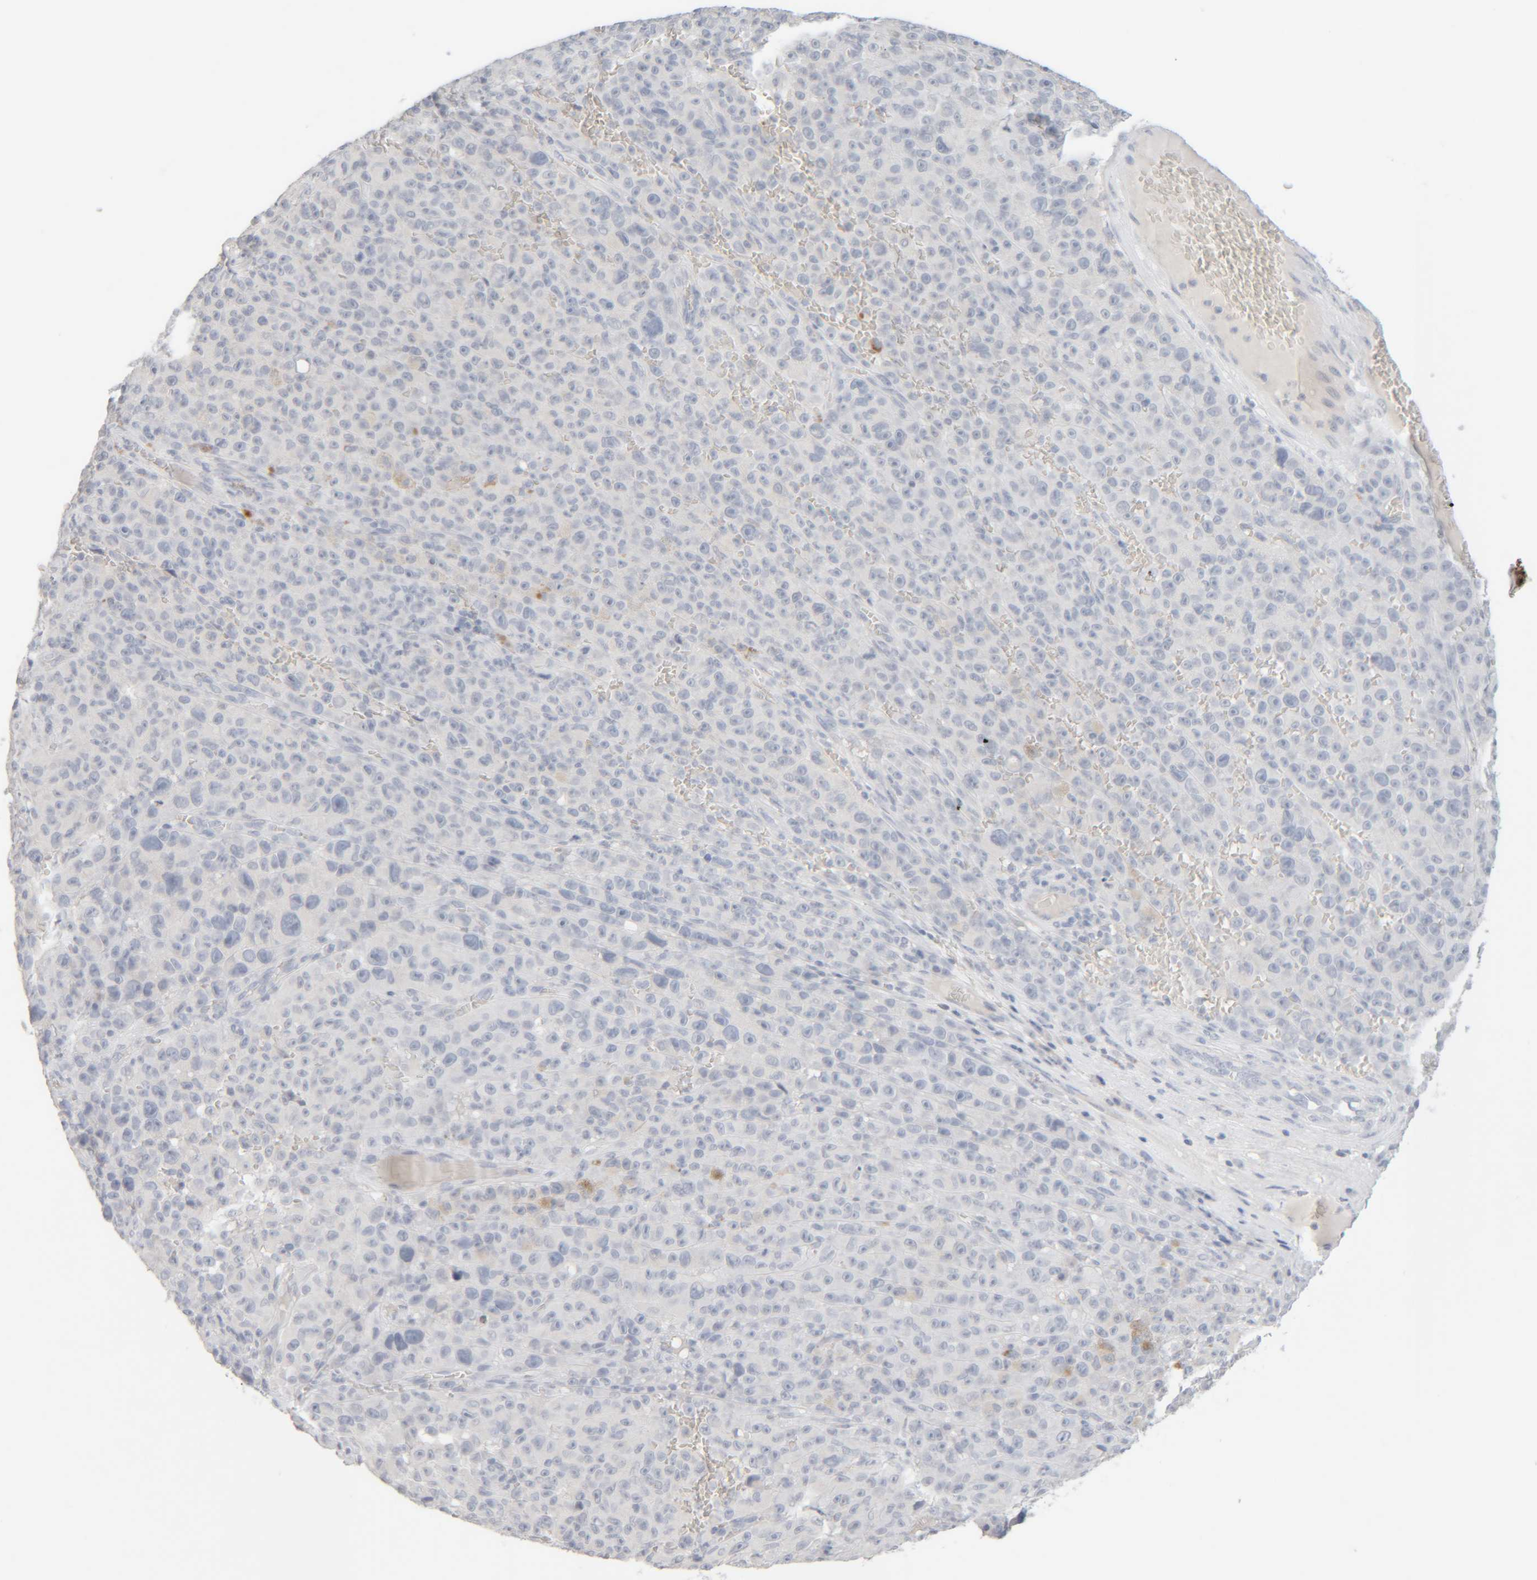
{"staining": {"intensity": "negative", "quantity": "none", "location": "none"}, "tissue": "melanoma", "cell_type": "Tumor cells", "image_type": "cancer", "snomed": [{"axis": "morphology", "description": "Malignant melanoma, NOS"}, {"axis": "topography", "description": "Skin"}], "caption": "Tumor cells are negative for brown protein staining in melanoma.", "gene": "RIDA", "patient": {"sex": "female", "age": 82}}